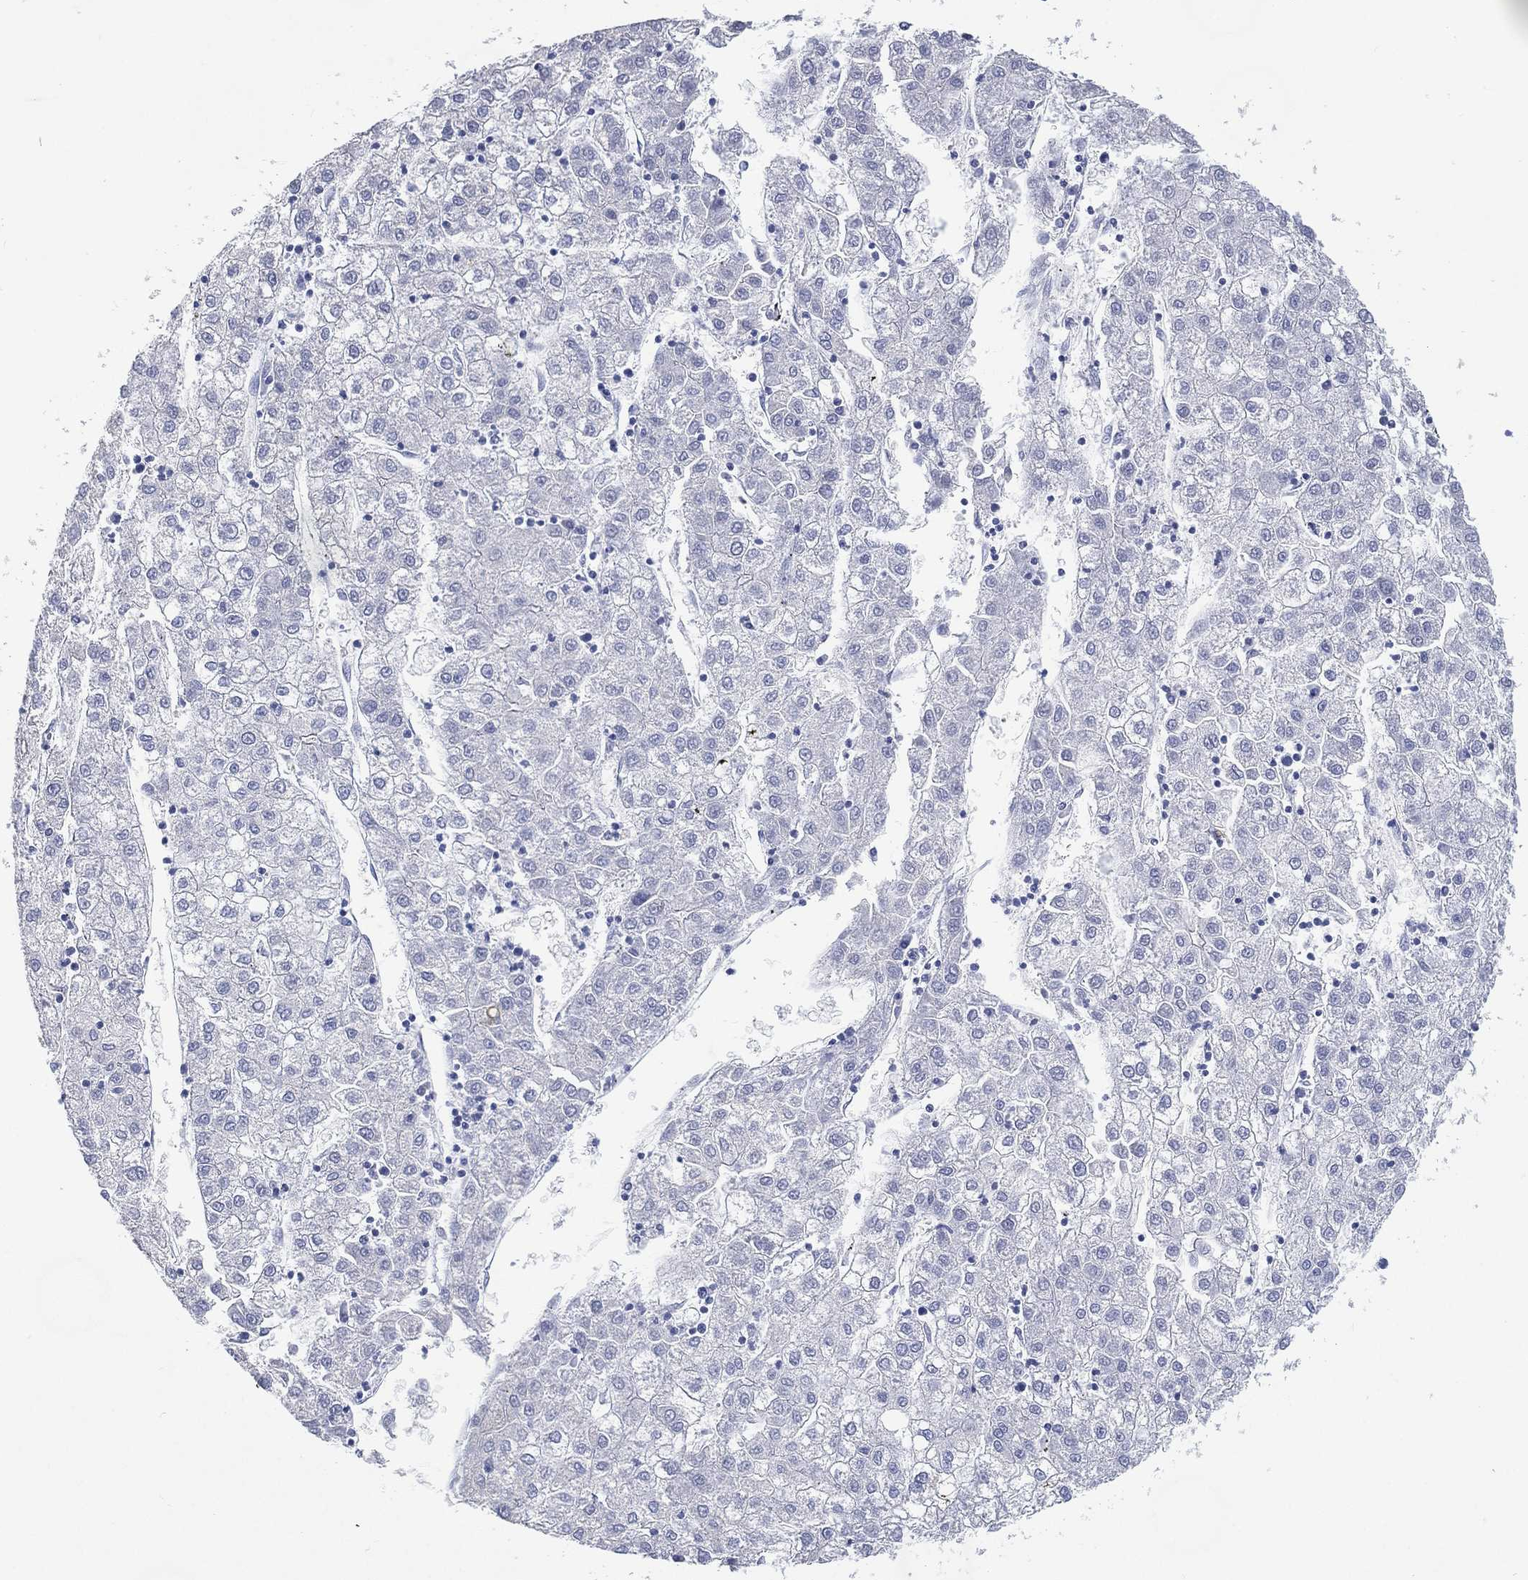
{"staining": {"intensity": "negative", "quantity": "none", "location": "none"}, "tissue": "liver cancer", "cell_type": "Tumor cells", "image_type": "cancer", "snomed": [{"axis": "morphology", "description": "Carcinoma, Hepatocellular, NOS"}, {"axis": "topography", "description": "Liver"}], "caption": "This is an IHC image of human liver cancer. There is no staining in tumor cells.", "gene": "FMO1", "patient": {"sex": "male", "age": 72}}